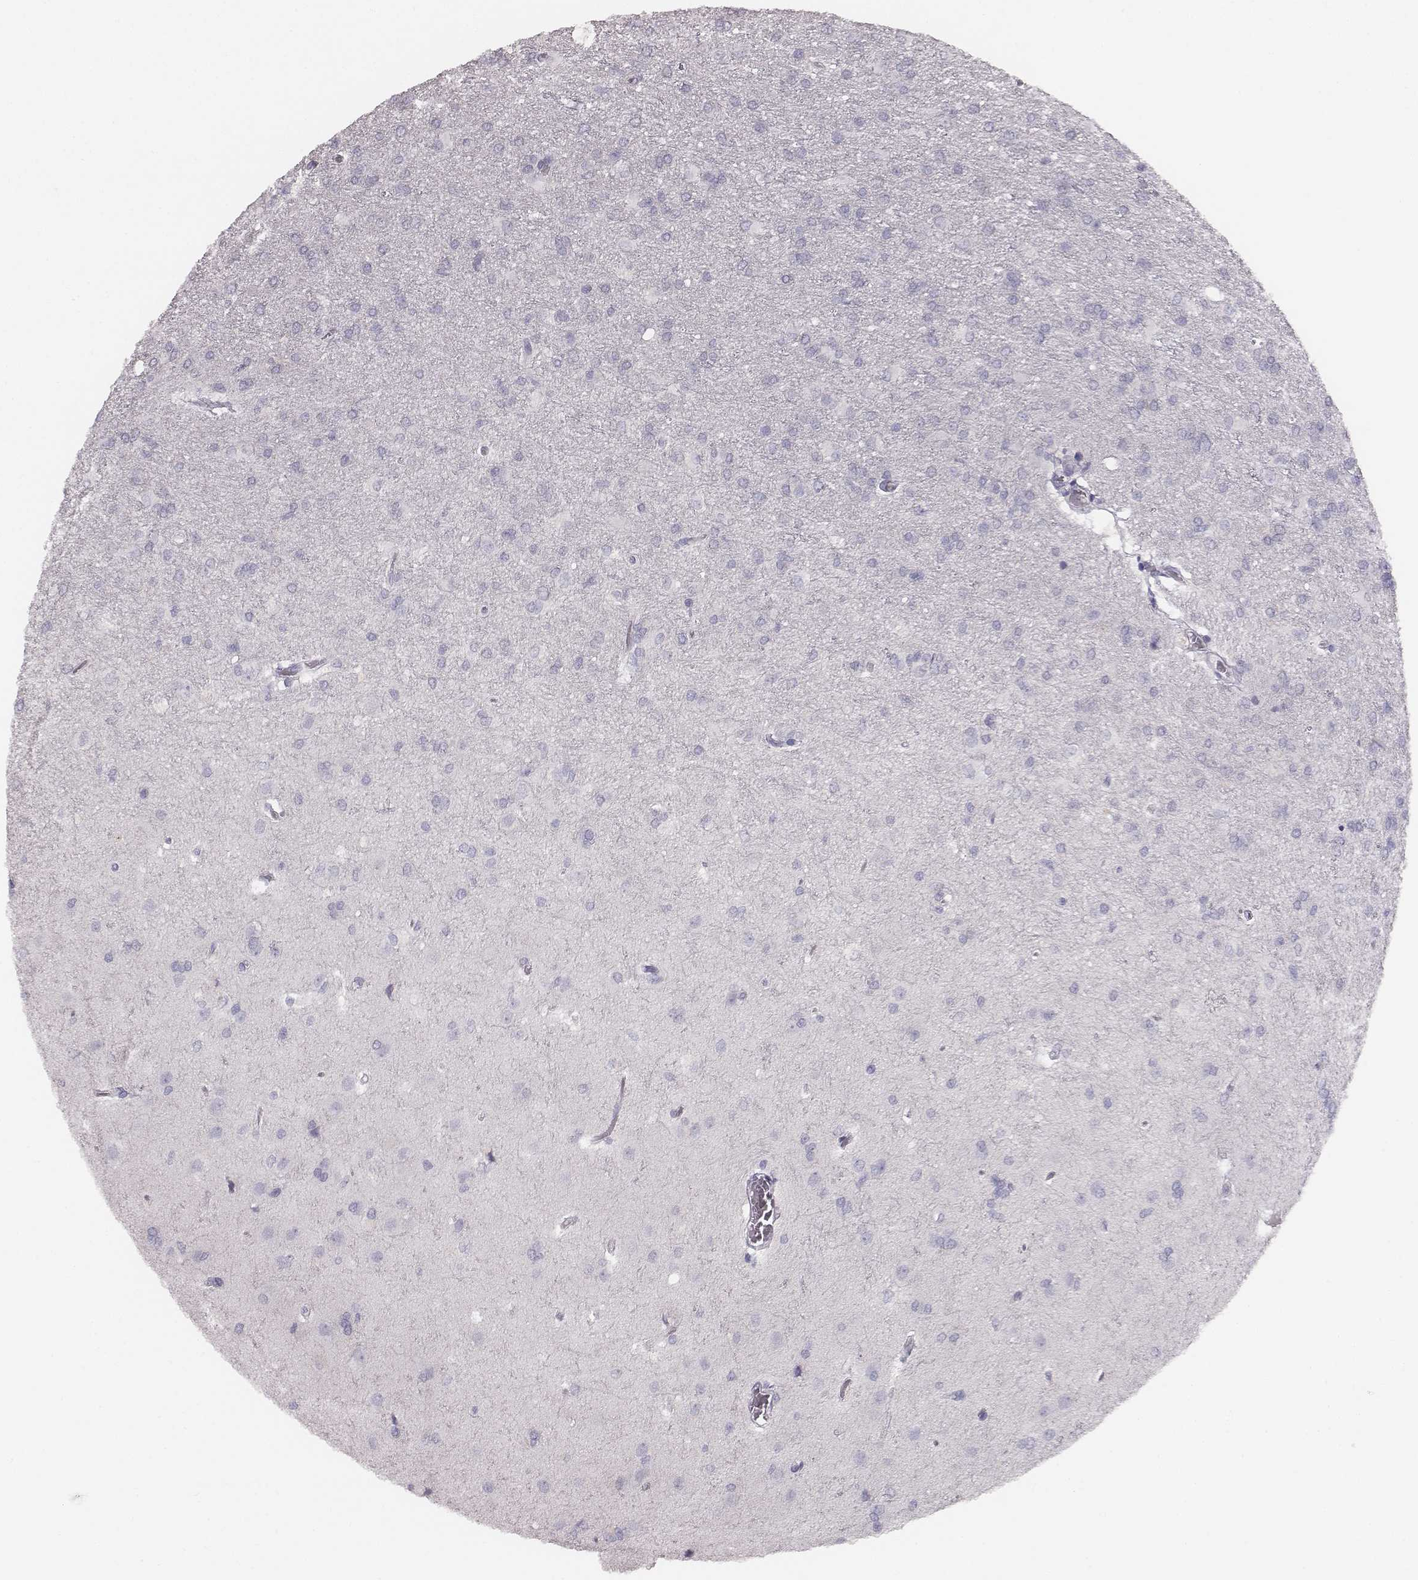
{"staining": {"intensity": "negative", "quantity": "none", "location": "none"}, "tissue": "glioma", "cell_type": "Tumor cells", "image_type": "cancer", "snomed": [{"axis": "morphology", "description": "Glioma, malignant, High grade"}, {"axis": "topography", "description": "Brain"}], "caption": "Immunohistochemistry image of malignant glioma (high-grade) stained for a protein (brown), which displays no expression in tumor cells. (DAB immunohistochemistry (IHC) visualized using brightfield microscopy, high magnification).", "gene": "MYH6", "patient": {"sex": "male", "age": 68}}